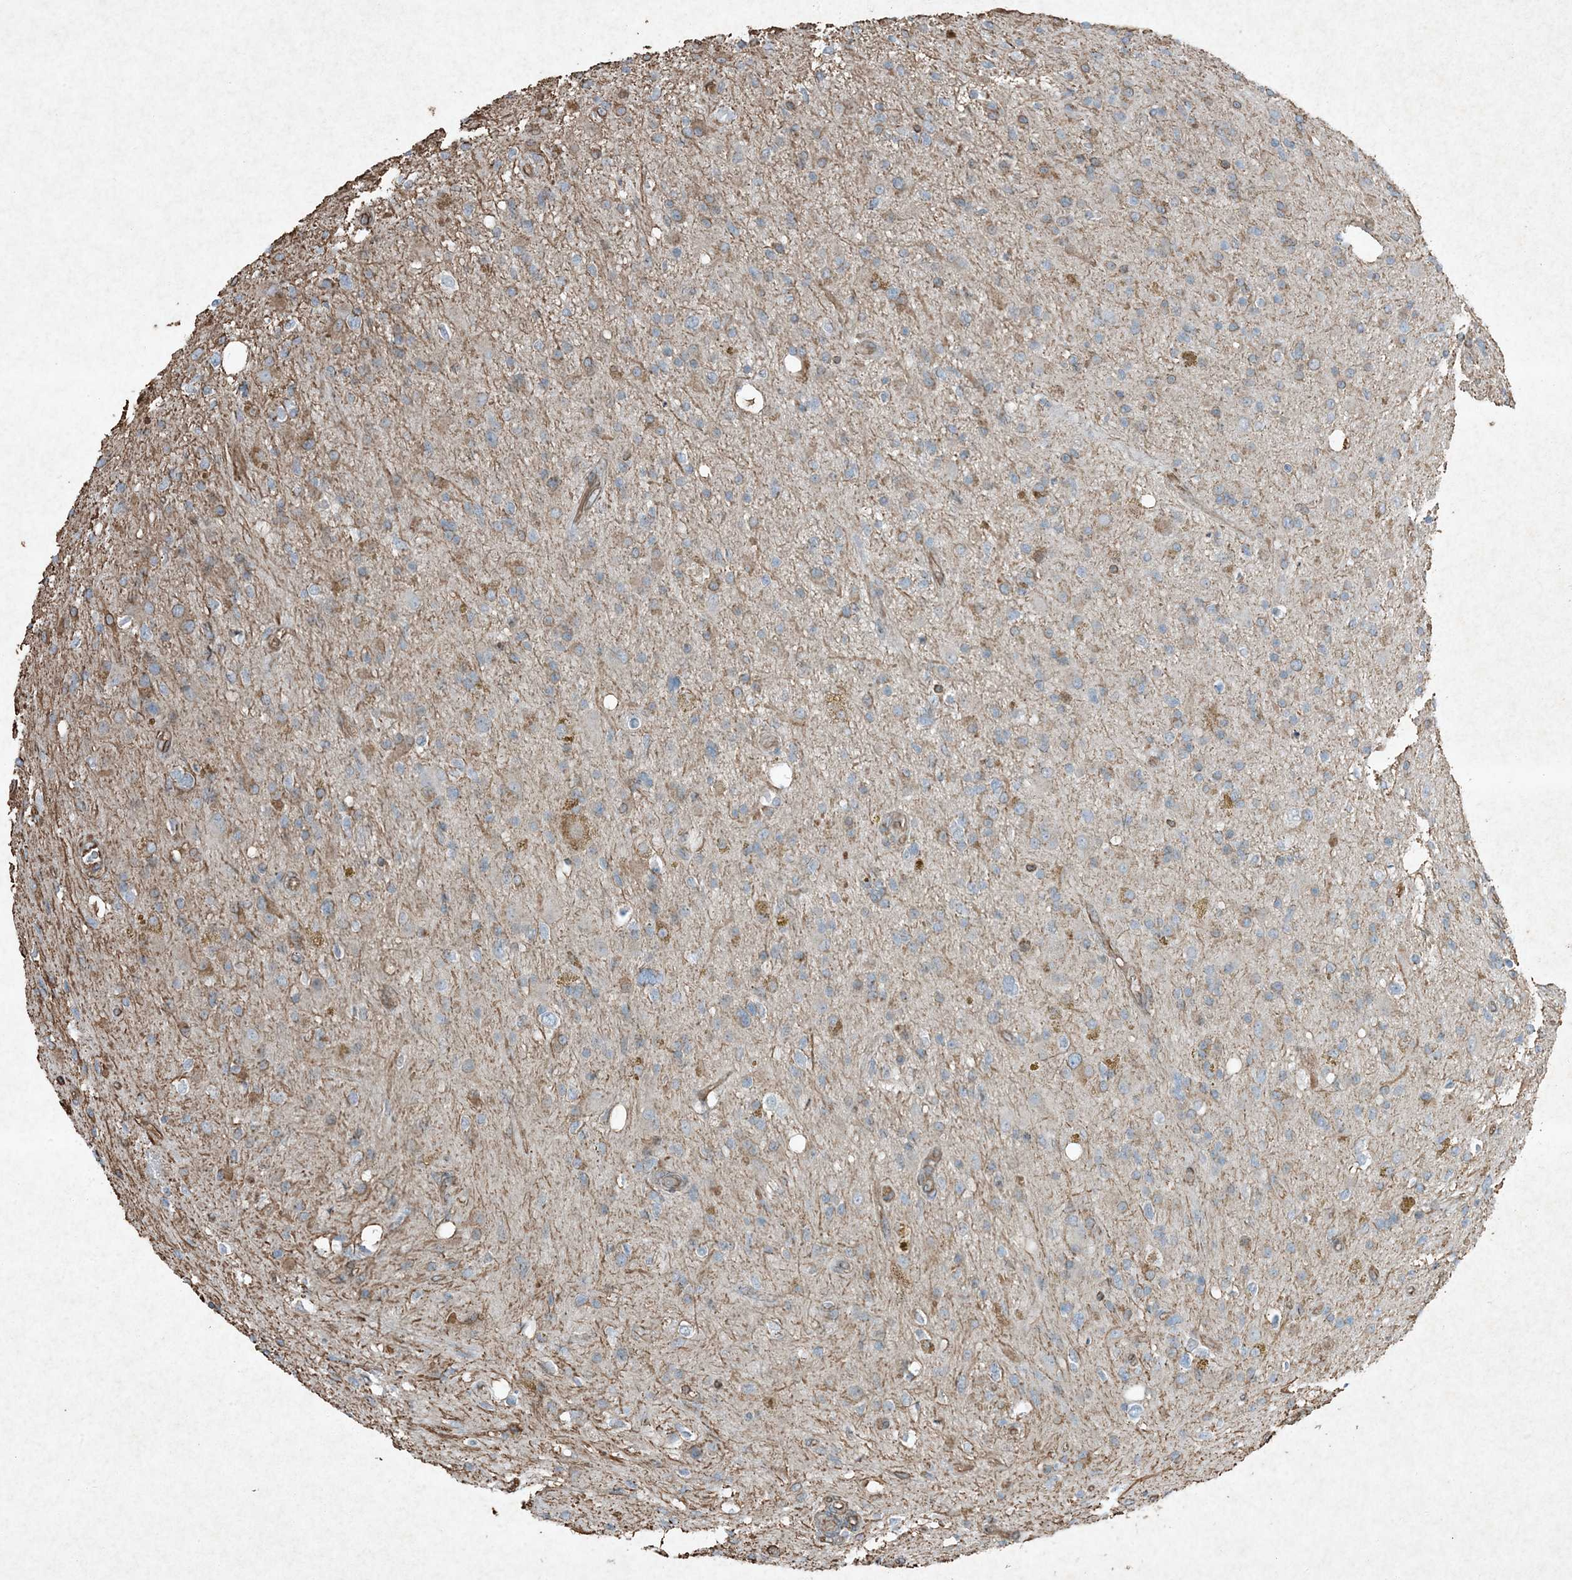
{"staining": {"intensity": "moderate", "quantity": "<25%", "location": "cytoplasmic/membranous"}, "tissue": "glioma", "cell_type": "Tumor cells", "image_type": "cancer", "snomed": [{"axis": "morphology", "description": "Glioma, malignant, High grade"}, {"axis": "topography", "description": "Brain"}], "caption": "Human malignant glioma (high-grade) stained for a protein (brown) reveals moderate cytoplasmic/membranous positive staining in about <25% of tumor cells.", "gene": "RYK", "patient": {"sex": "male", "age": 33}}